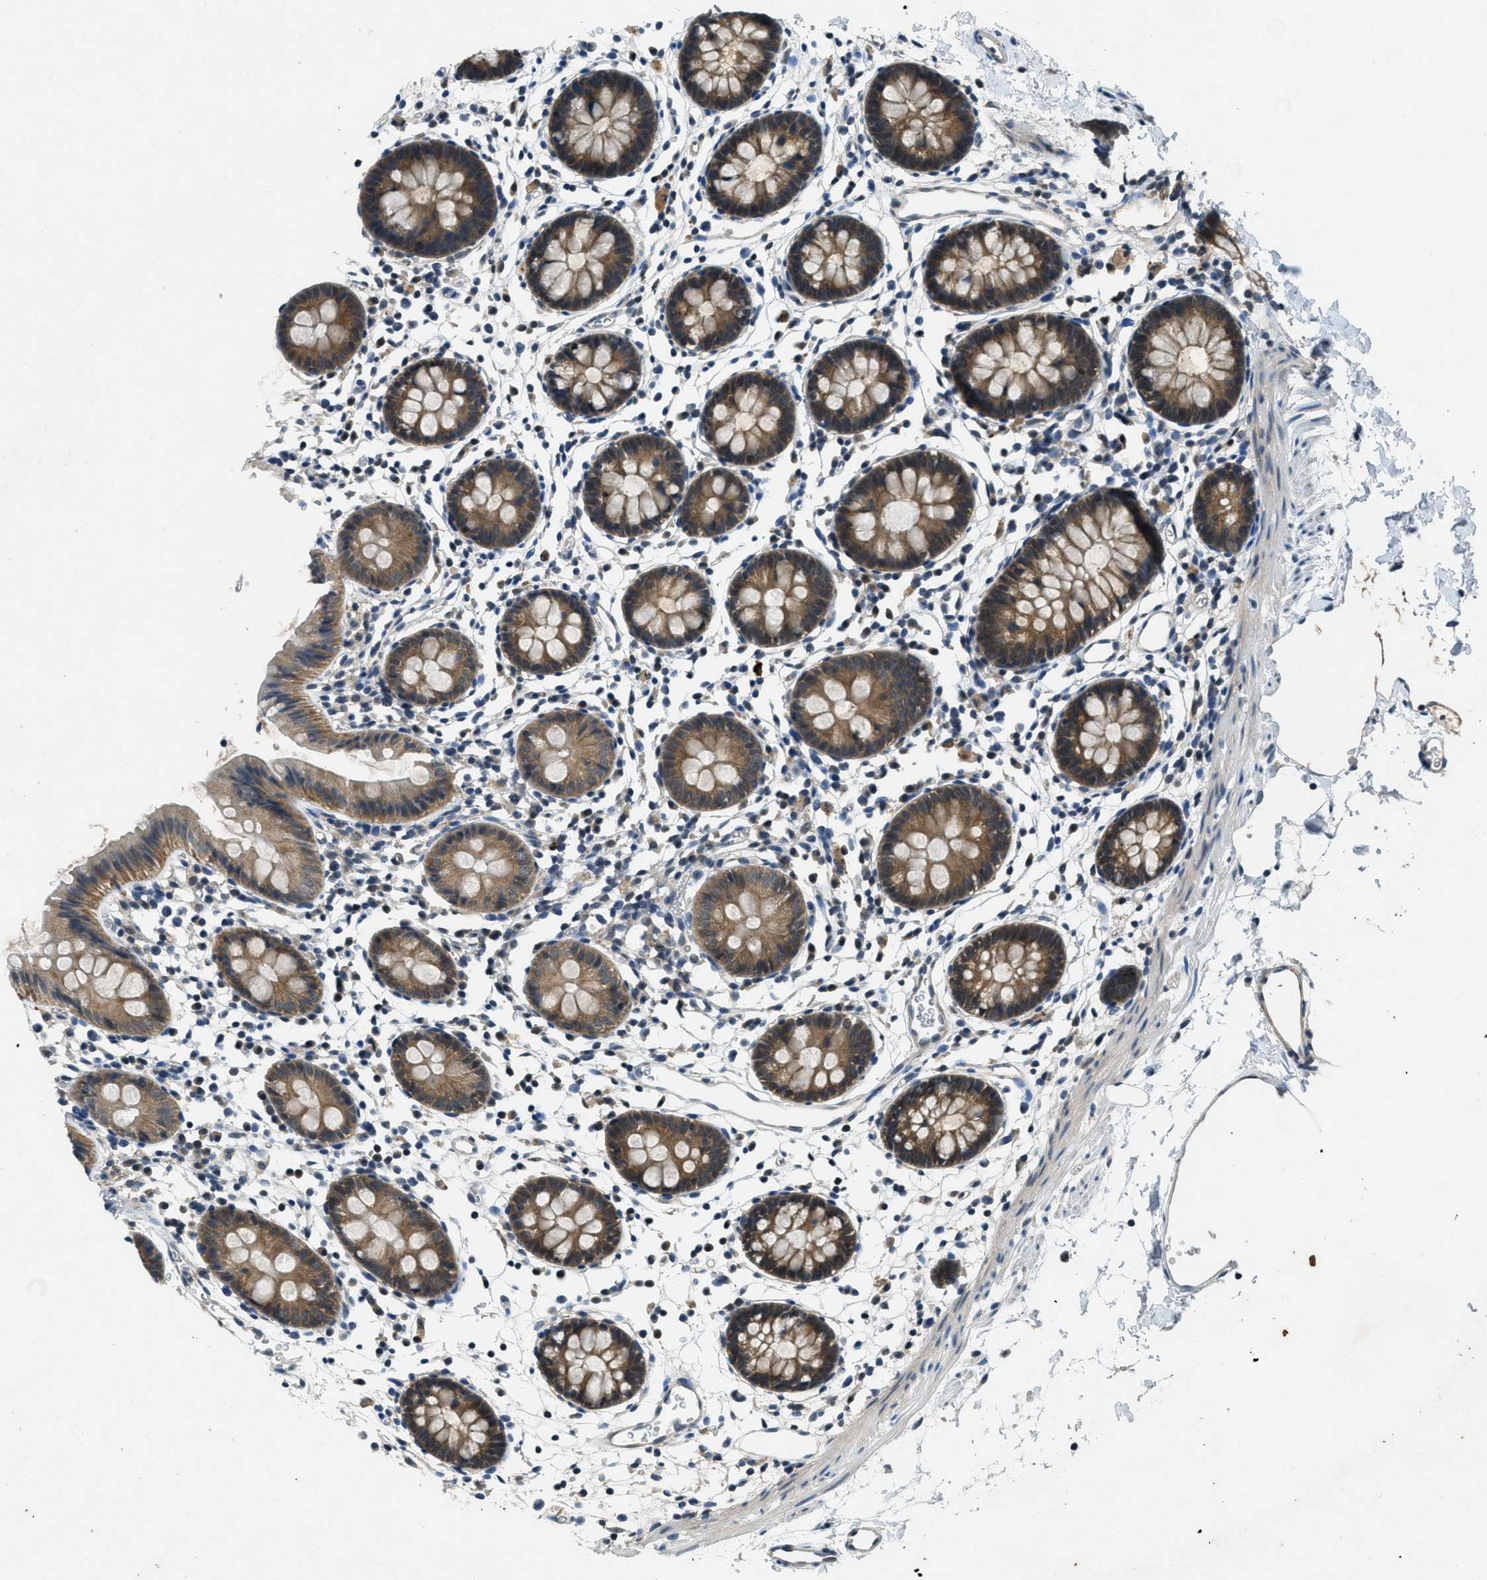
{"staining": {"intensity": "weak", "quantity": ">75%", "location": "cytoplasmic/membranous"}, "tissue": "colon", "cell_type": "Endothelial cells", "image_type": "normal", "snomed": [{"axis": "morphology", "description": "Normal tissue, NOS"}, {"axis": "topography", "description": "Colon"}], "caption": "Brown immunohistochemical staining in normal colon displays weak cytoplasmic/membranous expression in approximately >75% of endothelial cells.", "gene": "DUSP6", "patient": {"sex": "male", "age": 14}}